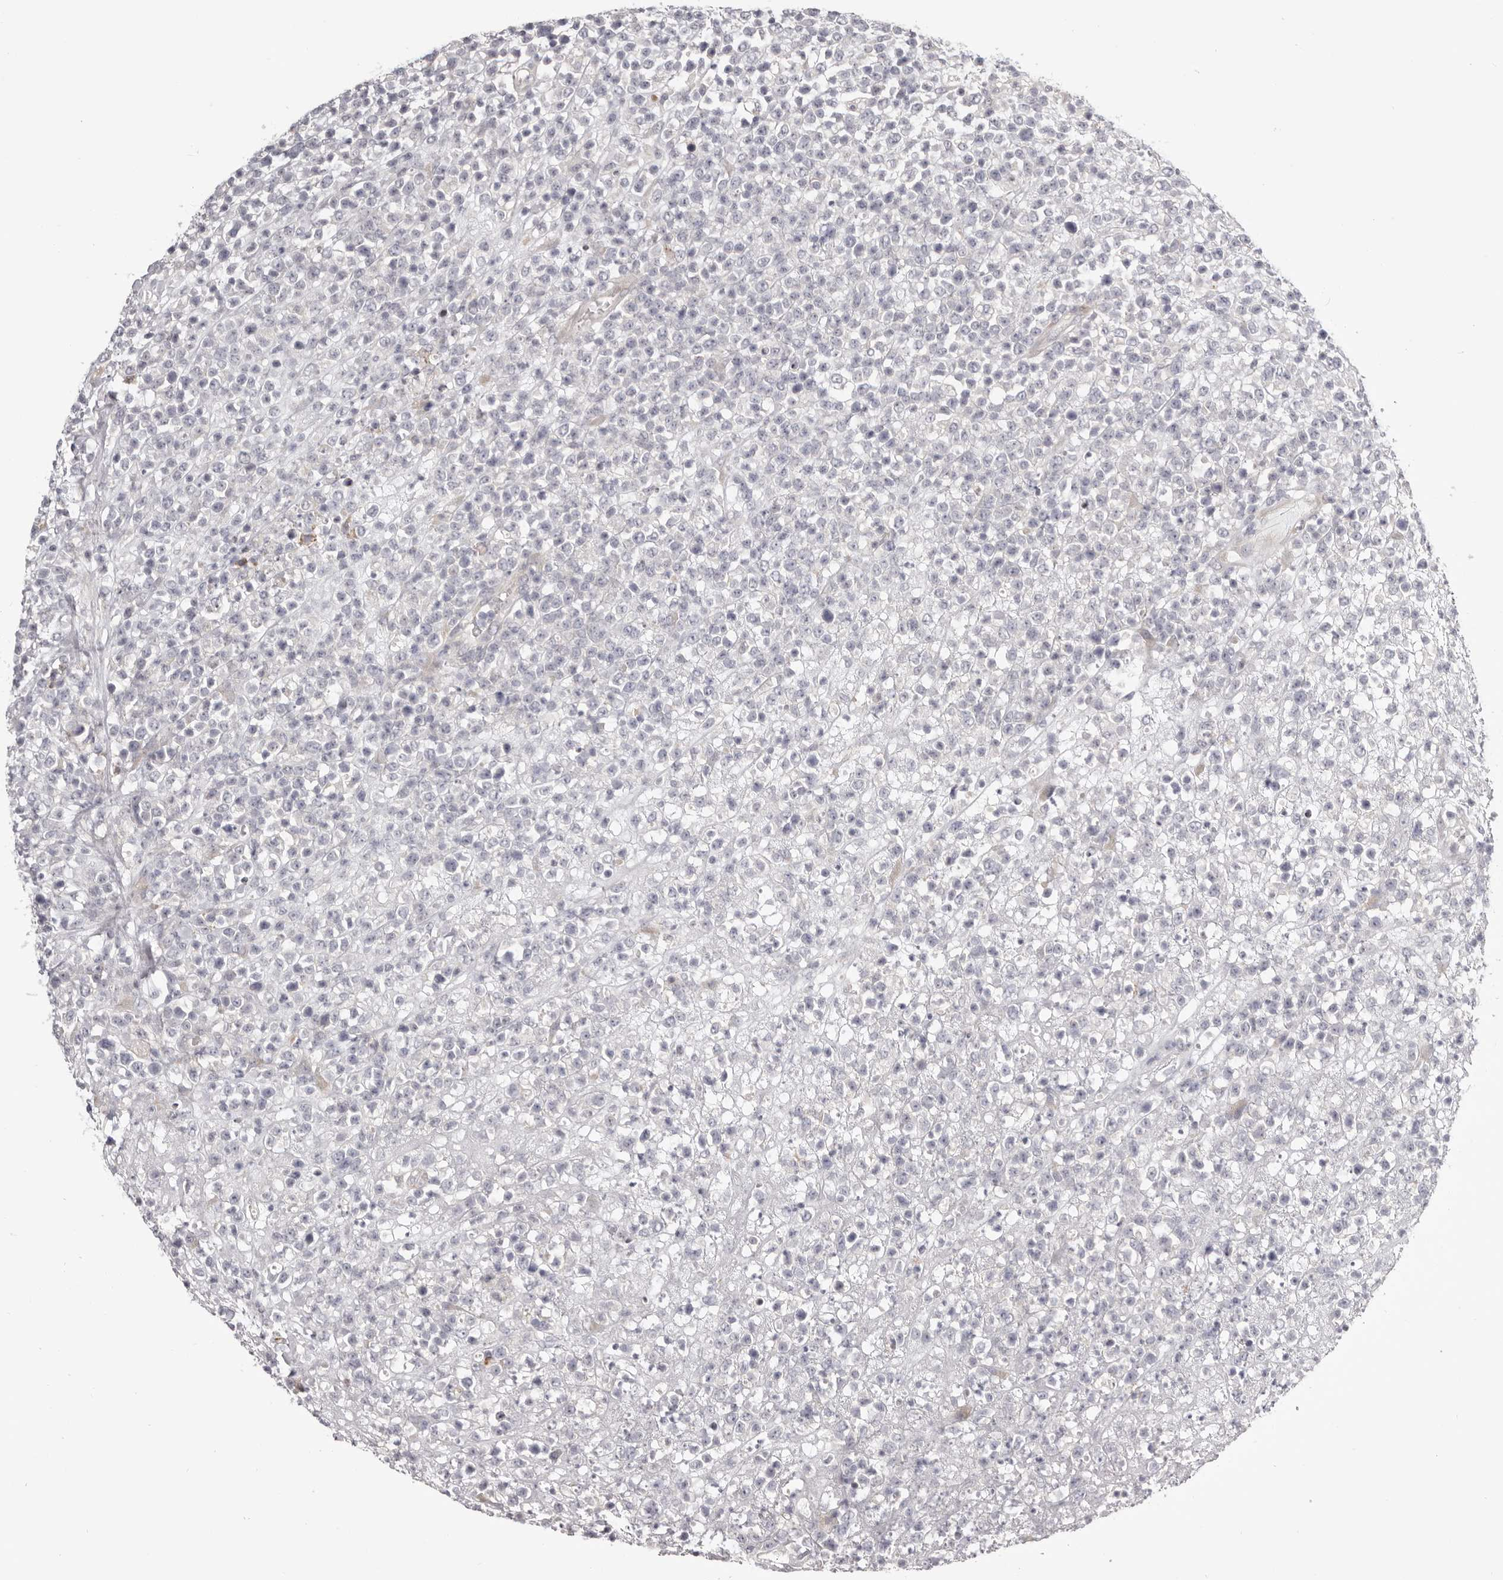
{"staining": {"intensity": "negative", "quantity": "none", "location": "none"}, "tissue": "lymphoma", "cell_type": "Tumor cells", "image_type": "cancer", "snomed": [{"axis": "morphology", "description": "Malignant lymphoma, non-Hodgkin's type, High grade"}, {"axis": "topography", "description": "Colon"}], "caption": "An image of malignant lymphoma, non-Hodgkin's type (high-grade) stained for a protein reveals no brown staining in tumor cells.", "gene": "OTUD3", "patient": {"sex": "female", "age": 53}}